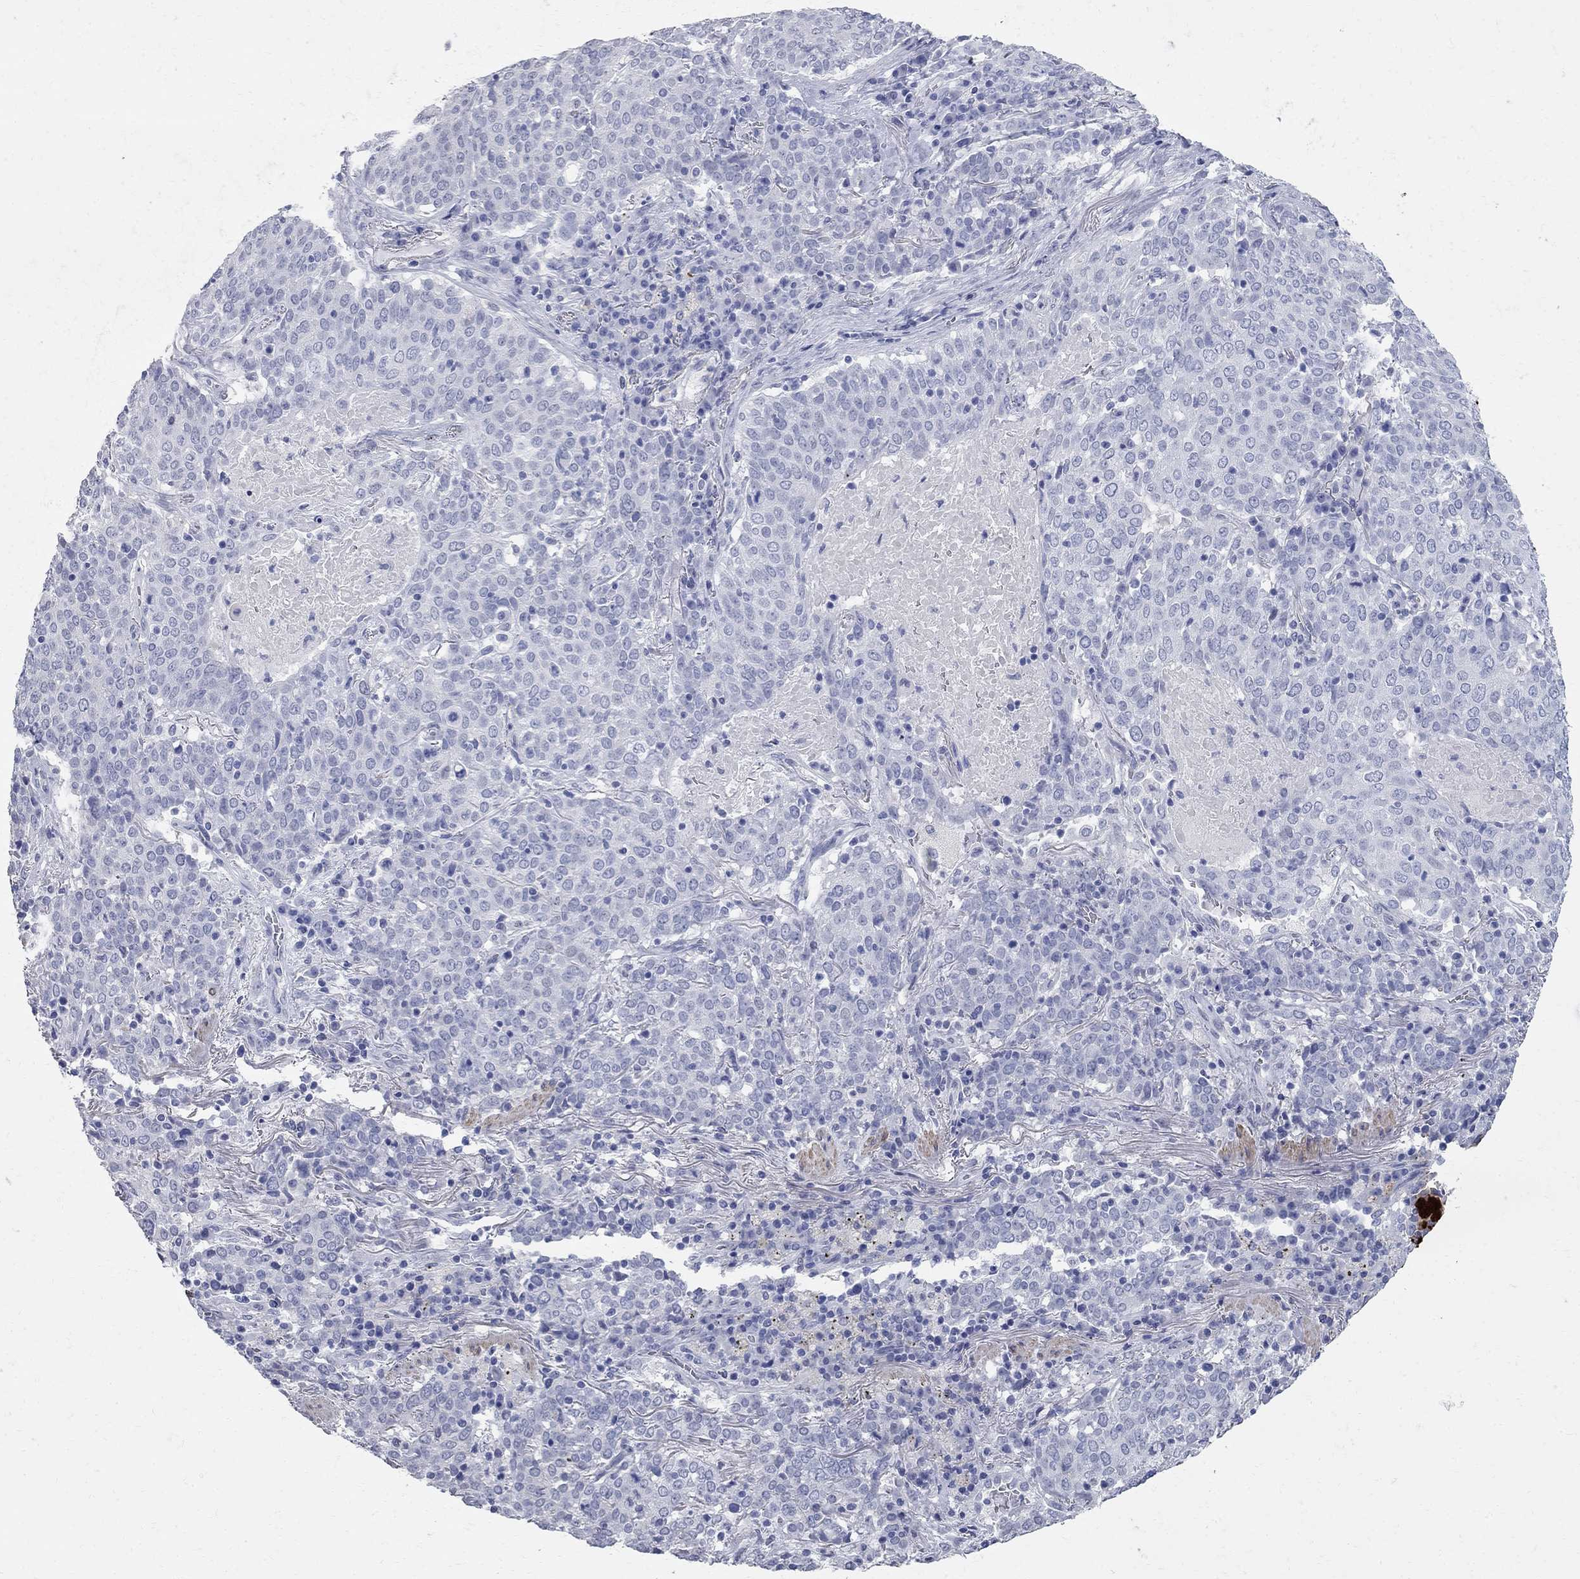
{"staining": {"intensity": "negative", "quantity": "none", "location": "none"}, "tissue": "lung cancer", "cell_type": "Tumor cells", "image_type": "cancer", "snomed": [{"axis": "morphology", "description": "Squamous cell carcinoma, NOS"}, {"axis": "topography", "description": "Lung"}], "caption": "Tumor cells are negative for brown protein staining in lung cancer (squamous cell carcinoma).", "gene": "BPIFB1", "patient": {"sex": "male", "age": 82}}